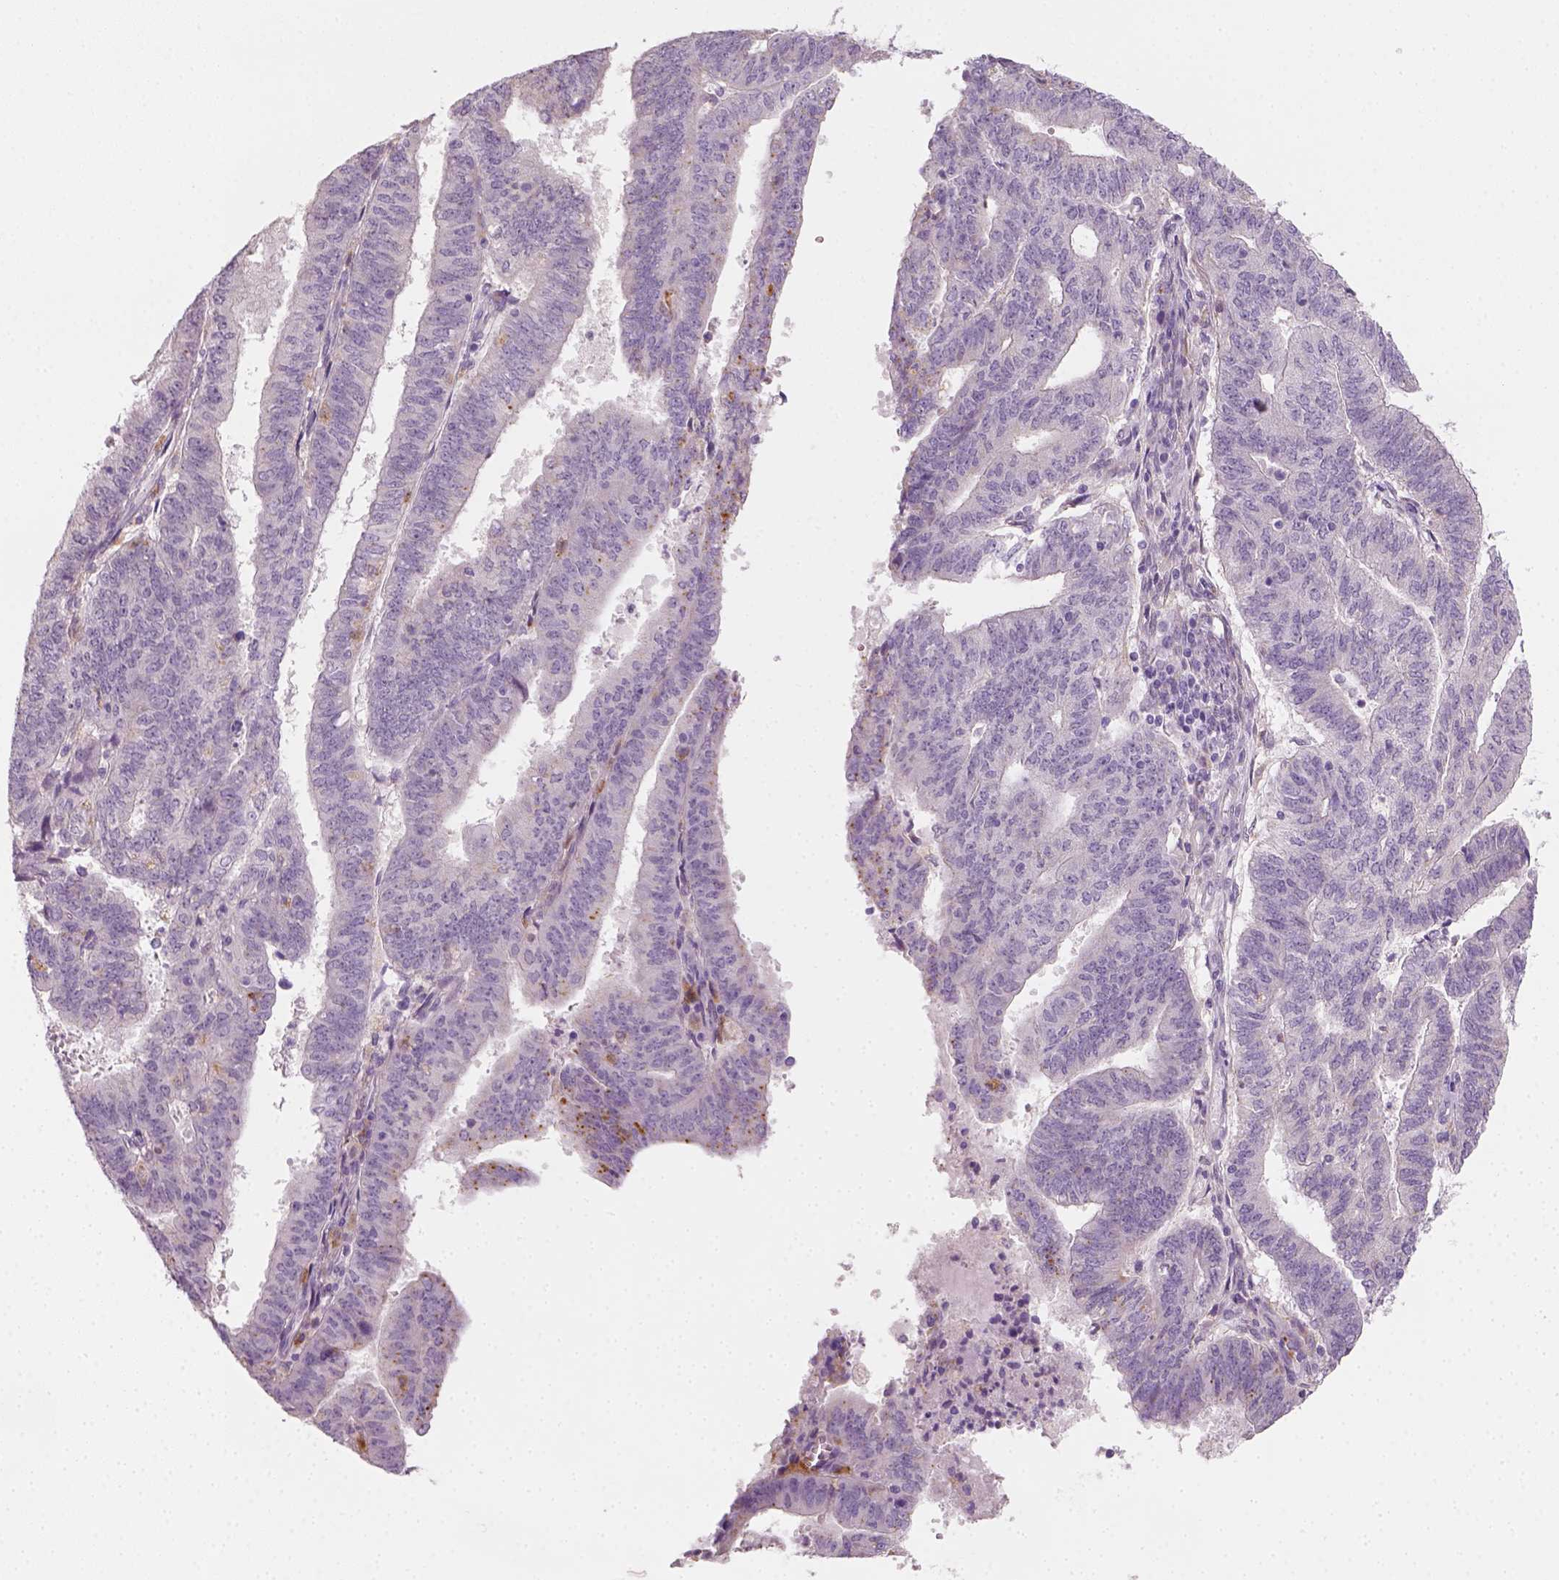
{"staining": {"intensity": "negative", "quantity": "none", "location": "none"}, "tissue": "endometrial cancer", "cell_type": "Tumor cells", "image_type": "cancer", "snomed": [{"axis": "morphology", "description": "Adenocarcinoma, NOS"}, {"axis": "topography", "description": "Endometrium"}], "caption": "This is an IHC histopathology image of adenocarcinoma (endometrial). There is no staining in tumor cells.", "gene": "FAM163B", "patient": {"sex": "female", "age": 82}}